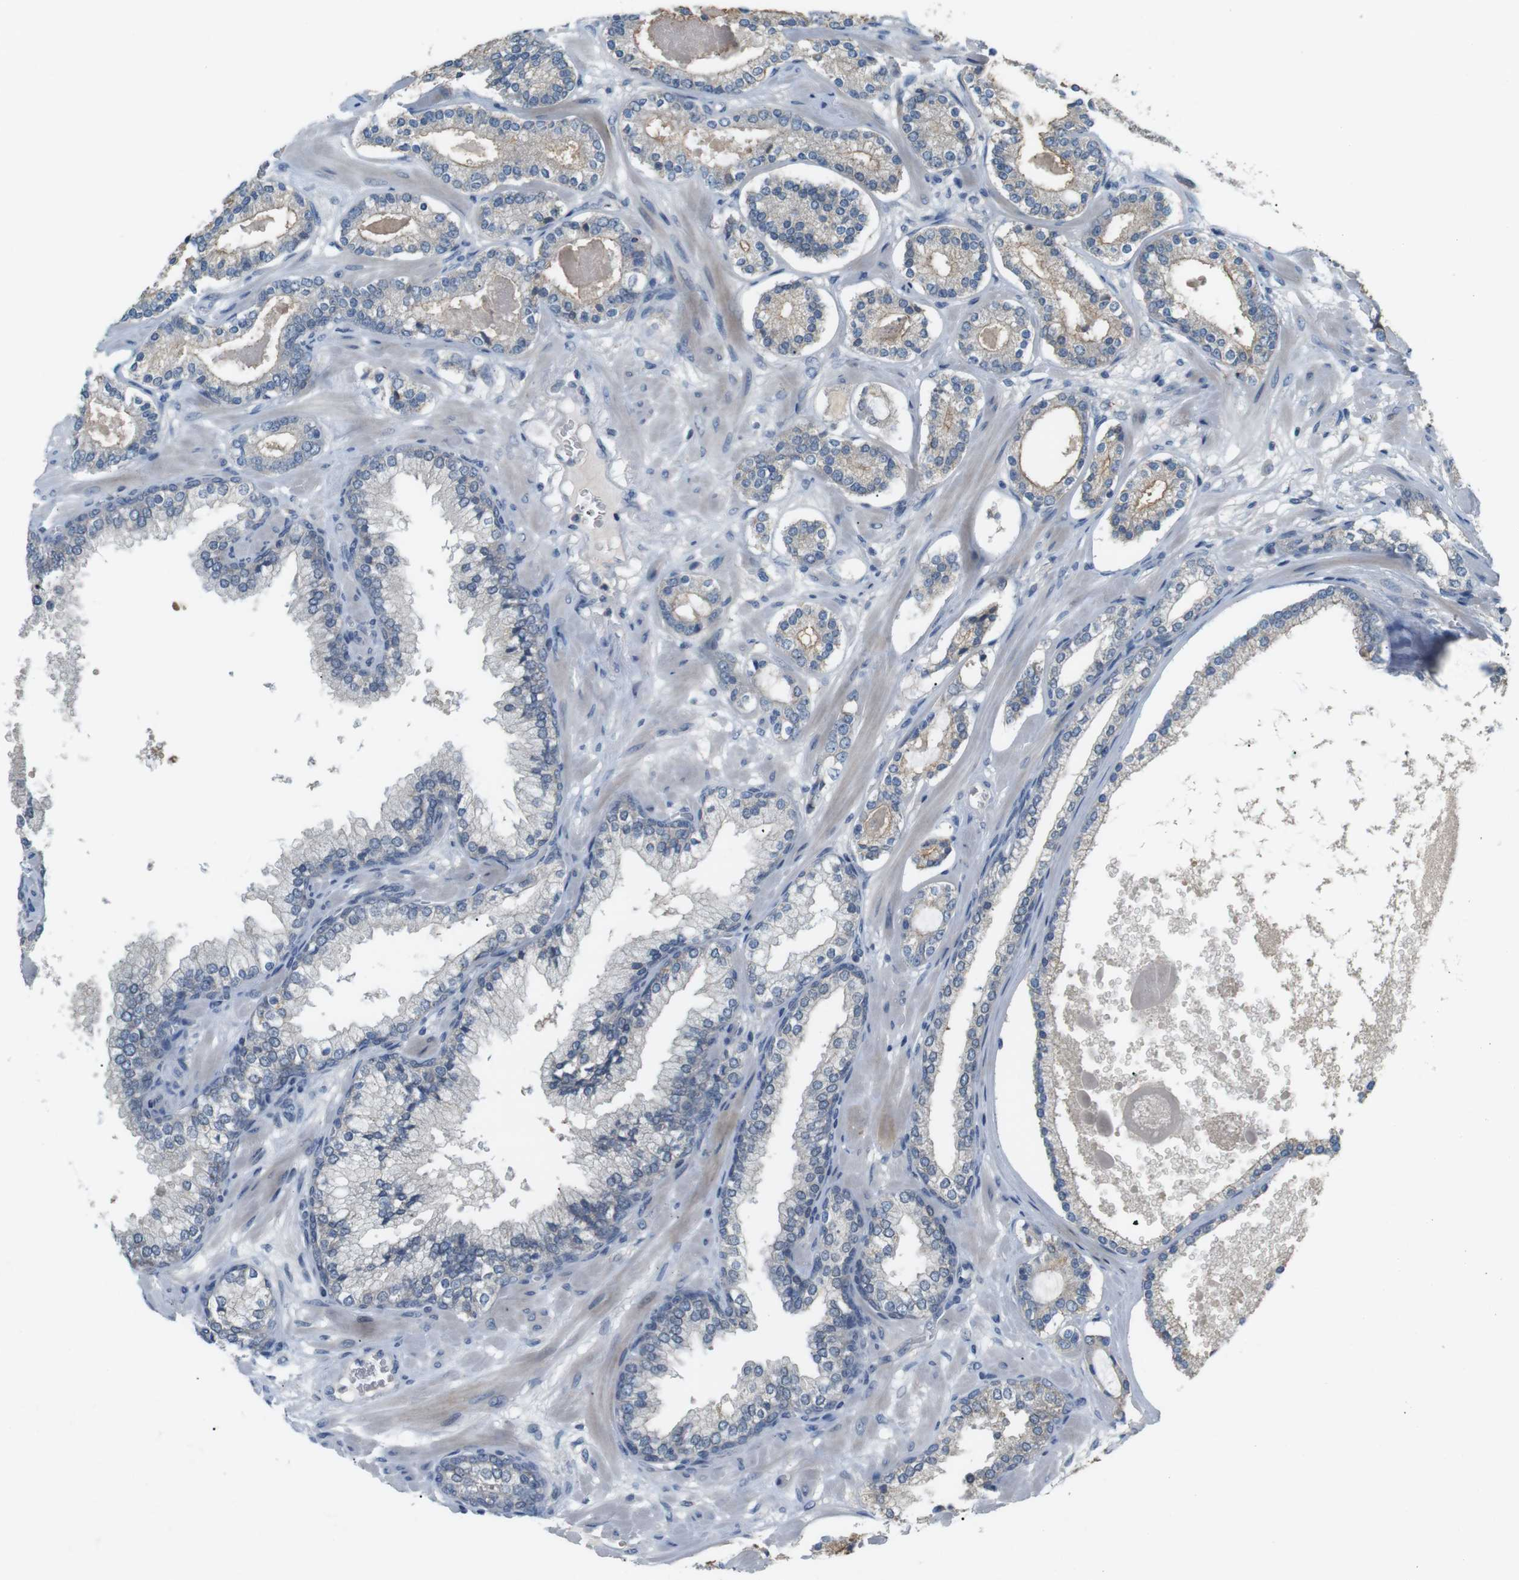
{"staining": {"intensity": "negative", "quantity": "none", "location": "none"}, "tissue": "prostate cancer", "cell_type": "Tumor cells", "image_type": "cancer", "snomed": [{"axis": "morphology", "description": "Adenocarcinoma, Low grade"}, {"axis": "topography", "description": "Prostate"}], "caption": "An image of human prostate cancer is negative for staining in tumor cells.", "gene": "RTN3", "patient": {"sex": "male", "age": 63}}